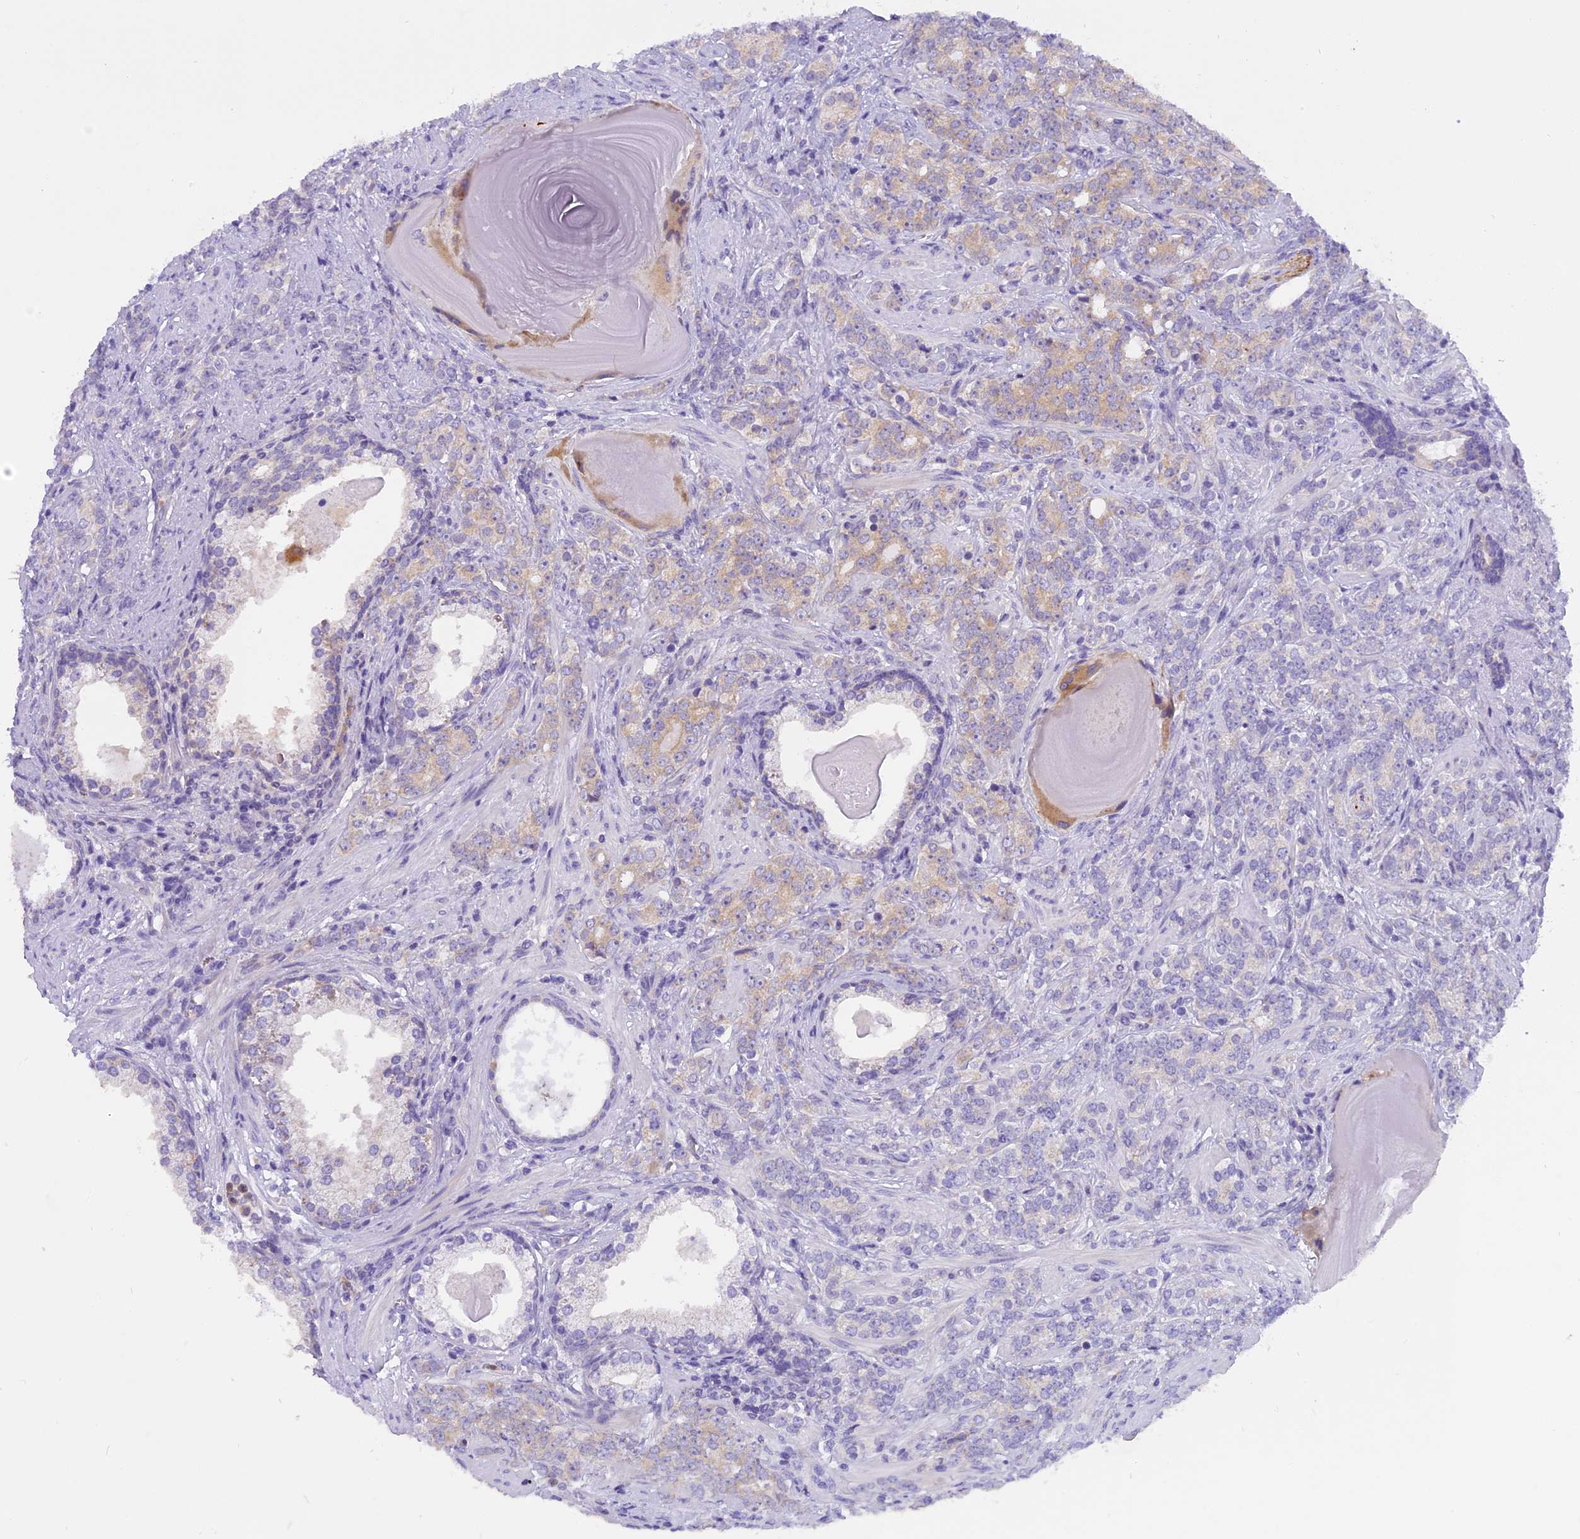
{"staining": {"intensity": "negative", "quantity": "none", "location": "none"}, "tissue": "prostate cancer", "cell_type": "Tumor cells", "image_type": "cancer", "snomed": [{"axis": "morphology", "description": "Adenocarcinoma, High grade"}, {"axis": "topography", "description": "Prostate"}], "caption": "Immunohistochemistry micrograph of high-grade adenocarcinoma (prostate) stained for a protein (brown), which shows no staining in tumor cells. (Brightfield microscopy of DAB immunohistochemistry (IHC) at high magnification).", "gene": "TRIM3", "patient": {"sex": "male", "age": 64}}